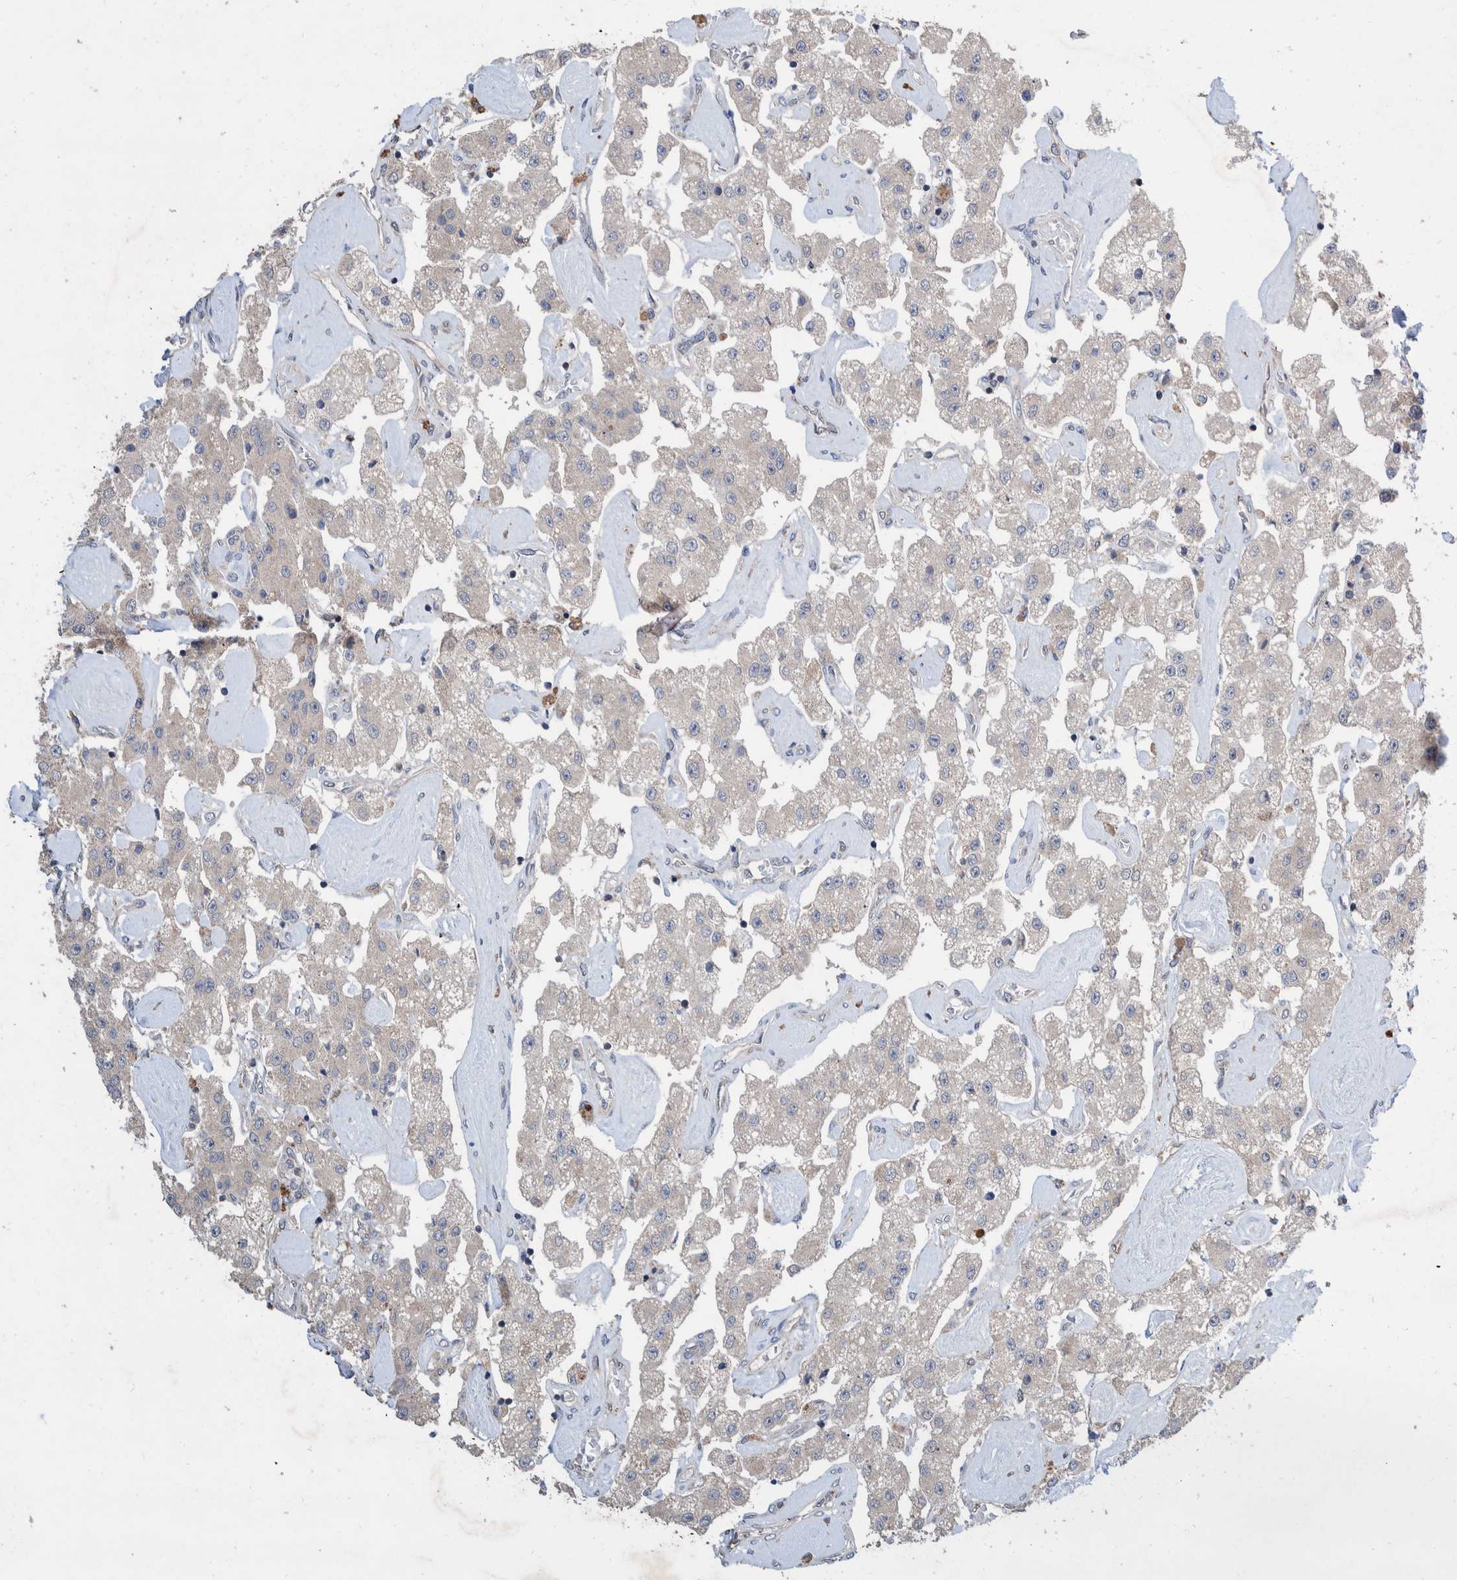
{"staining": {"intensity": "negative", "quantity": "none", "location": "none"}, "tissue": "carcinoid", "cell_type": "Tumor cells", "image_type": "cancer", "snomed": [{"axis": "morphology", "description": "Carcinoid, malignant, NOS"}, {"axis": "topography", "description": "Pancreas"}], "caption": "Tumor cells show no significant protein positivity in malignant carcinoid.", "gene": "PLPBP", "patient": {"sex": "male", "age": 41}}